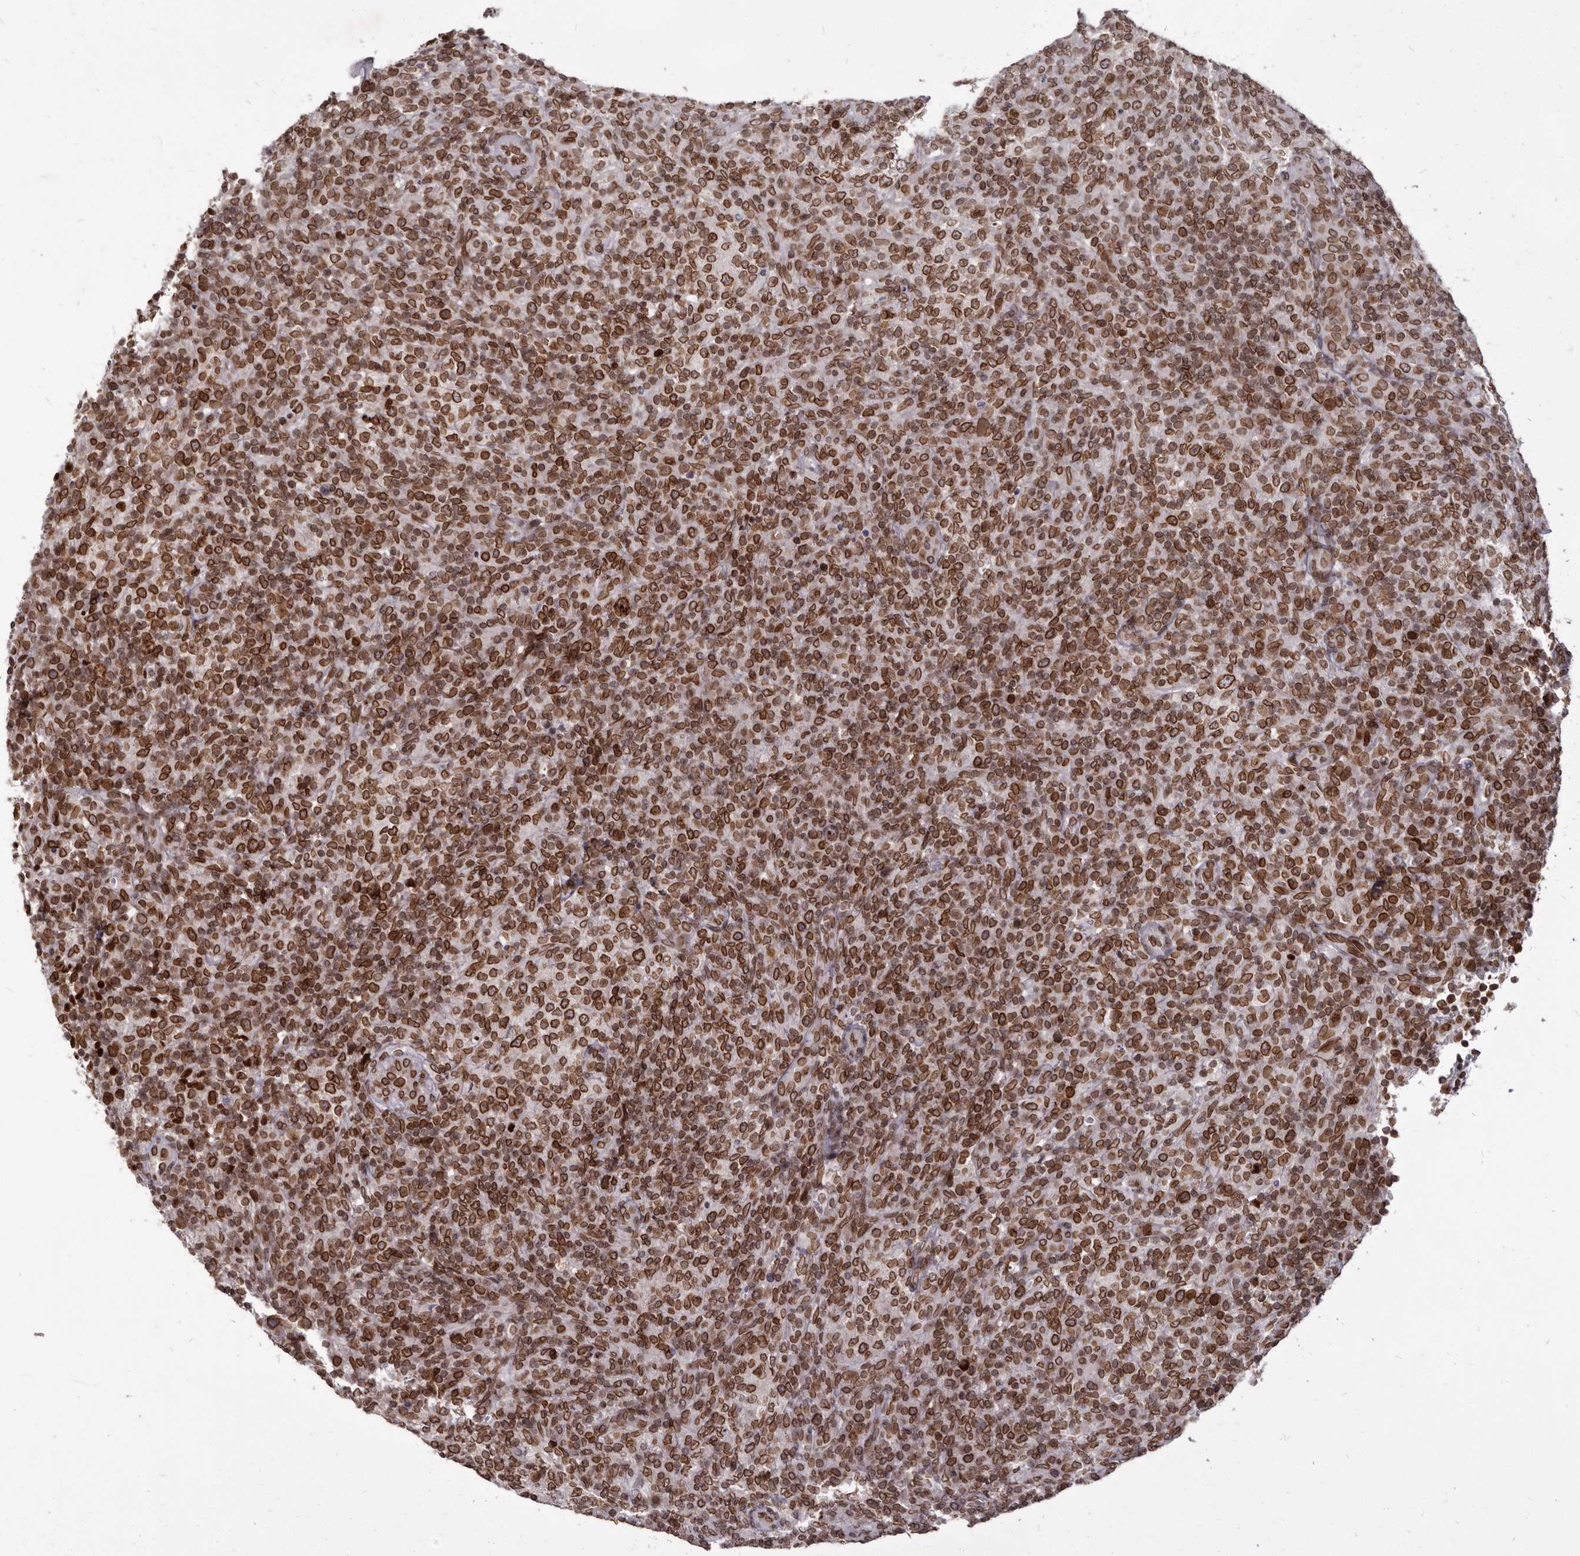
{"staining": {"intensity": "strong", "quantity": ">75%", "location": "cytoplasmic/membranous,nuclear"}, "tissue": "lymphoma", "cell_type": "Tumor cells", "image_type": "cancer", "snomed": [{"axis": "morphology", "description": "Malignant lymphoma, non-Hodgkin's type, High grade"}, {"axis": "topography", "description": "Lymph node"}], "caption": "Tumor cells exhibit high levels of strong cytoplasmic/membranous and nuclear expression in approximately >75% of cells in malignant lymphoma, non-Hodgkin's type (high-grade). (DAB IHC, brown staining for protein, blue staining for nuclei).", "gene": "NUP153", "patient": {"sex": "female", "age": 76}}